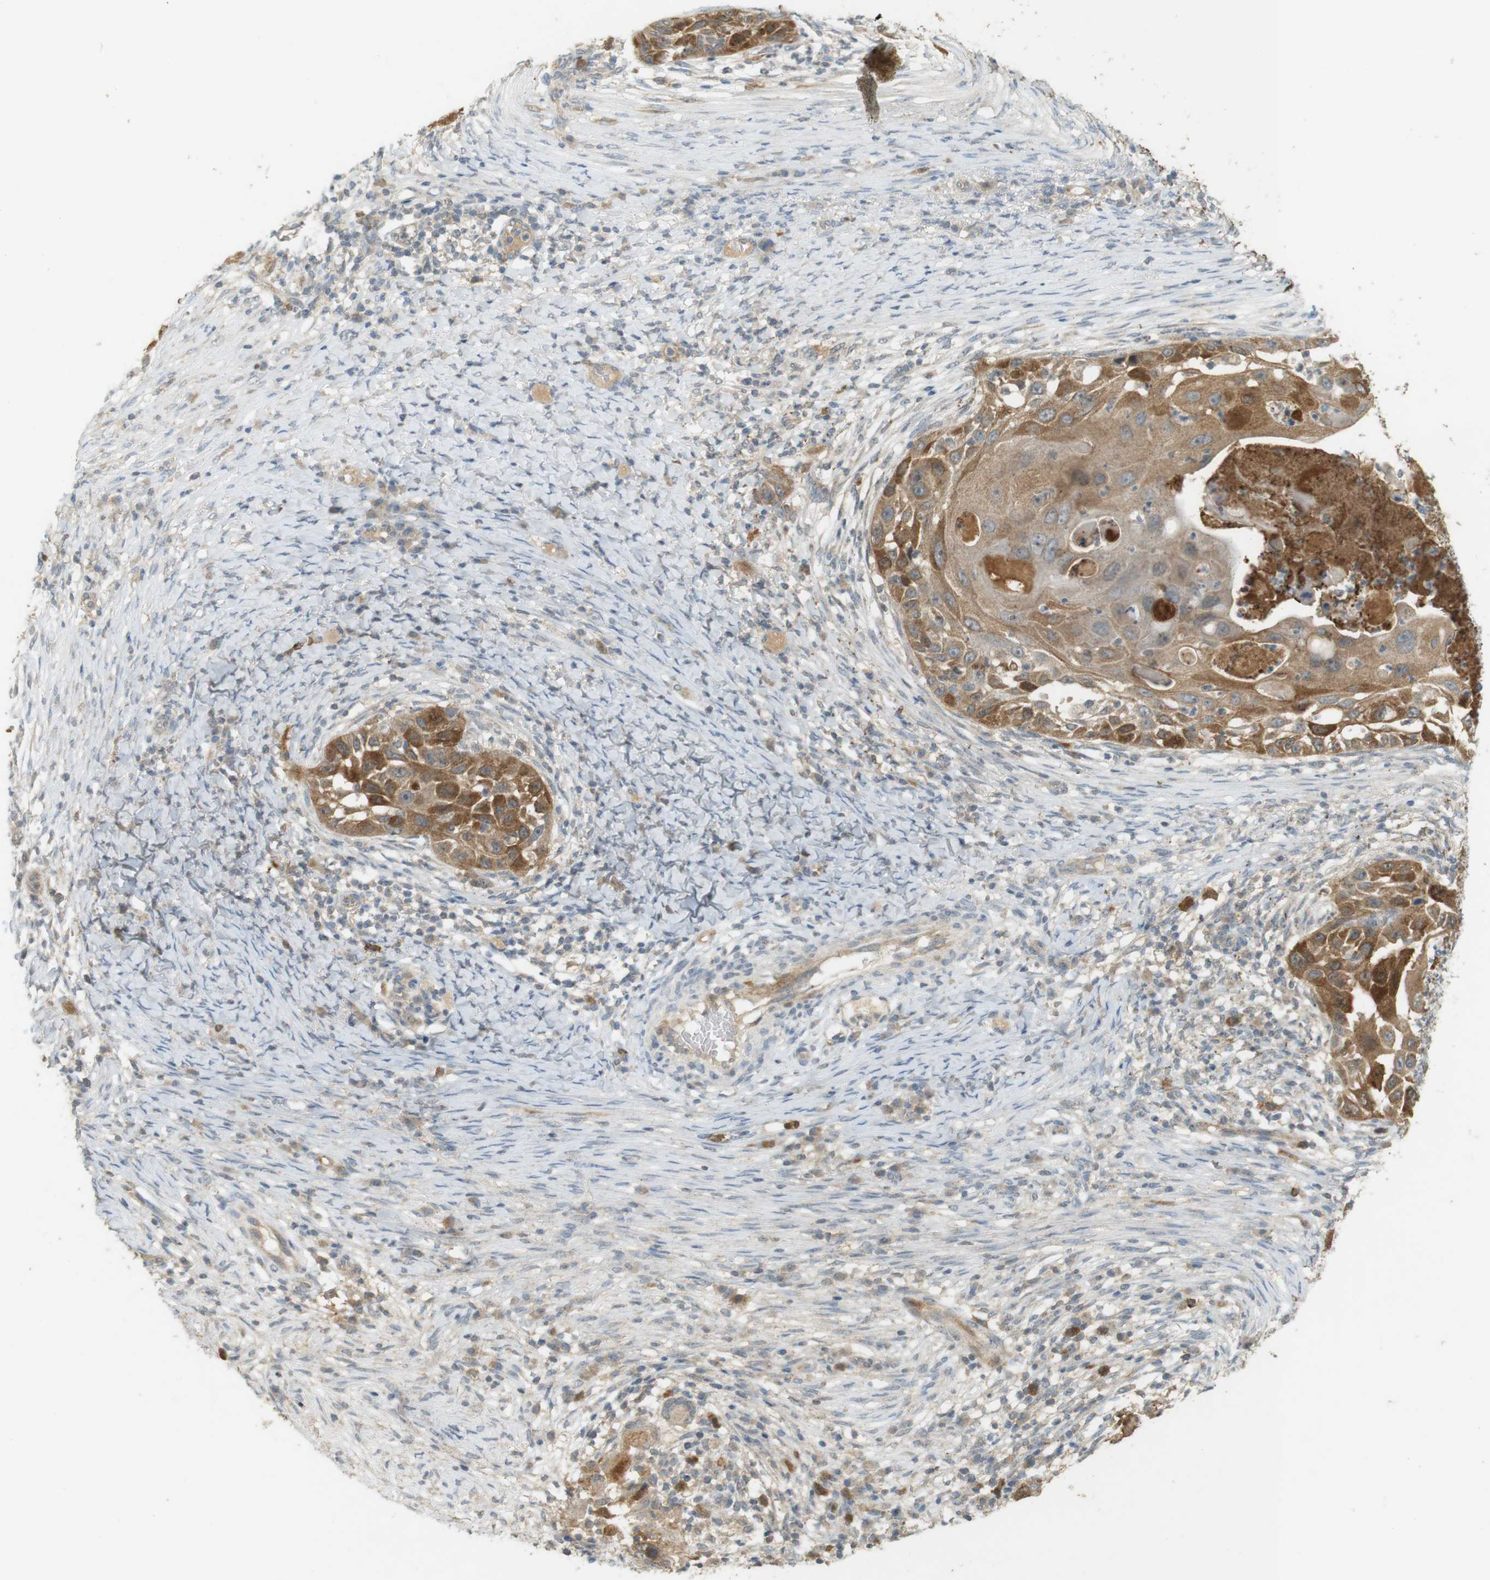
{"staining": {"intensity": "moderate", "quantity": ">75%", "location": "cytoplasmic/membranous"}, "tissue": "skin cancer", "cell_type": "Tumor cells", "image_type": "cancer", "snomed": [{"axis": "morphology", "description": "Squamous cell carcinoma, NOS"}, {"axis": "topography", "description": "Skin"}], "caption": "Skin squamous cell carcinoma stained with DAB (3,3'-diaminobenzidine) immunohistochemistry demonstrates medium levels of moderate cytoplasmic/membranous expression in approximately >75% of tumor cells.", "gene": "TTK", "patient": {"sex": "female", "age": 44}}